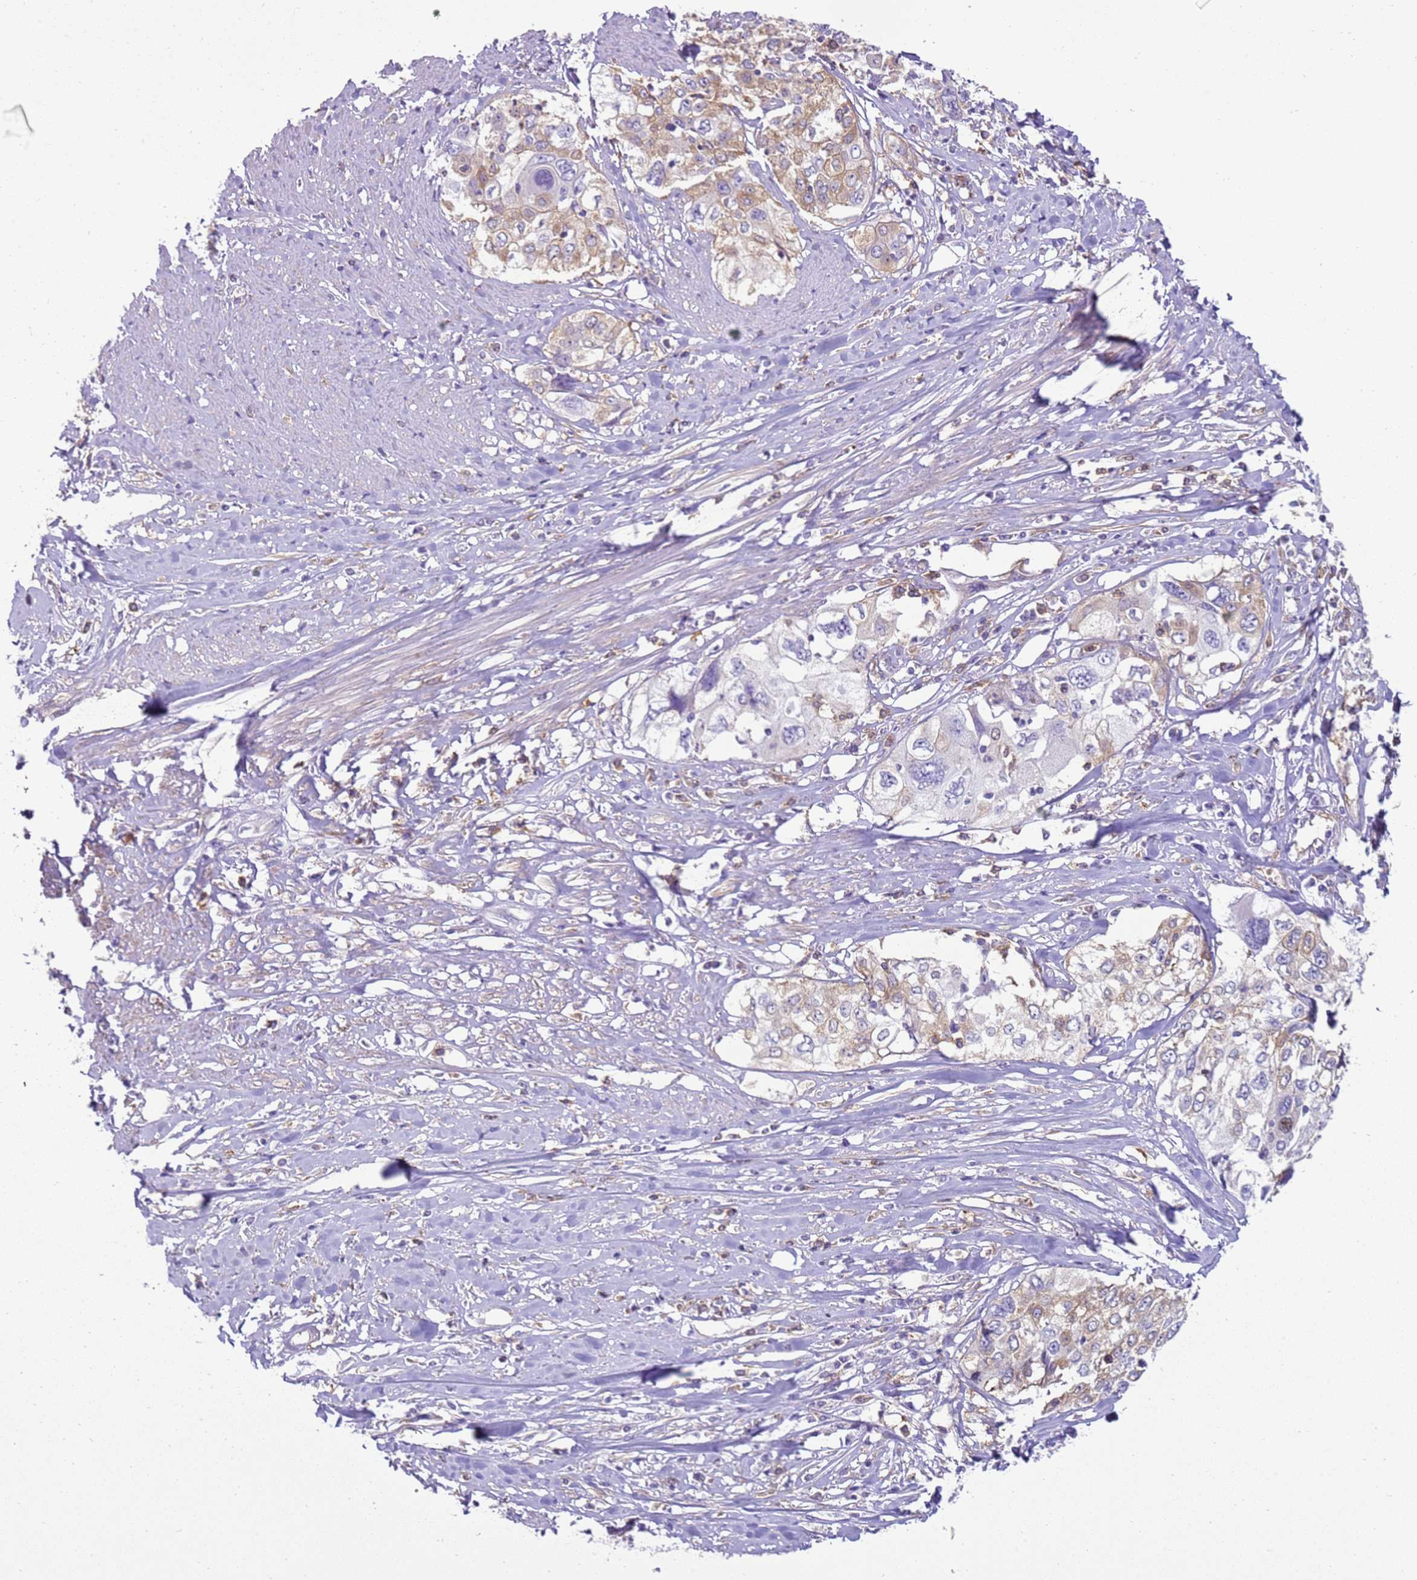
{"staining": {"intensity": "weak", "quantity": "25%-75%", "location": "cytoplasmic/membranous"}, "tissue": "cervical cancer", "cell_type": "Tumor cells", "image_type": "cancer", "snomed": [{"axis": "morphology", "description": "Squamous cell carcinoma, NOS"}, {"axis": "topography", "description": "Cervix"}], "caption": "Immunohistochemical staining of human cervical cancer shows low levels of weak cytoplasmic/membranous protein positivity in about 25%-75% of tumor cells.", "gene": "SNX21", "patient": {"sex": "female", "age": 31}}